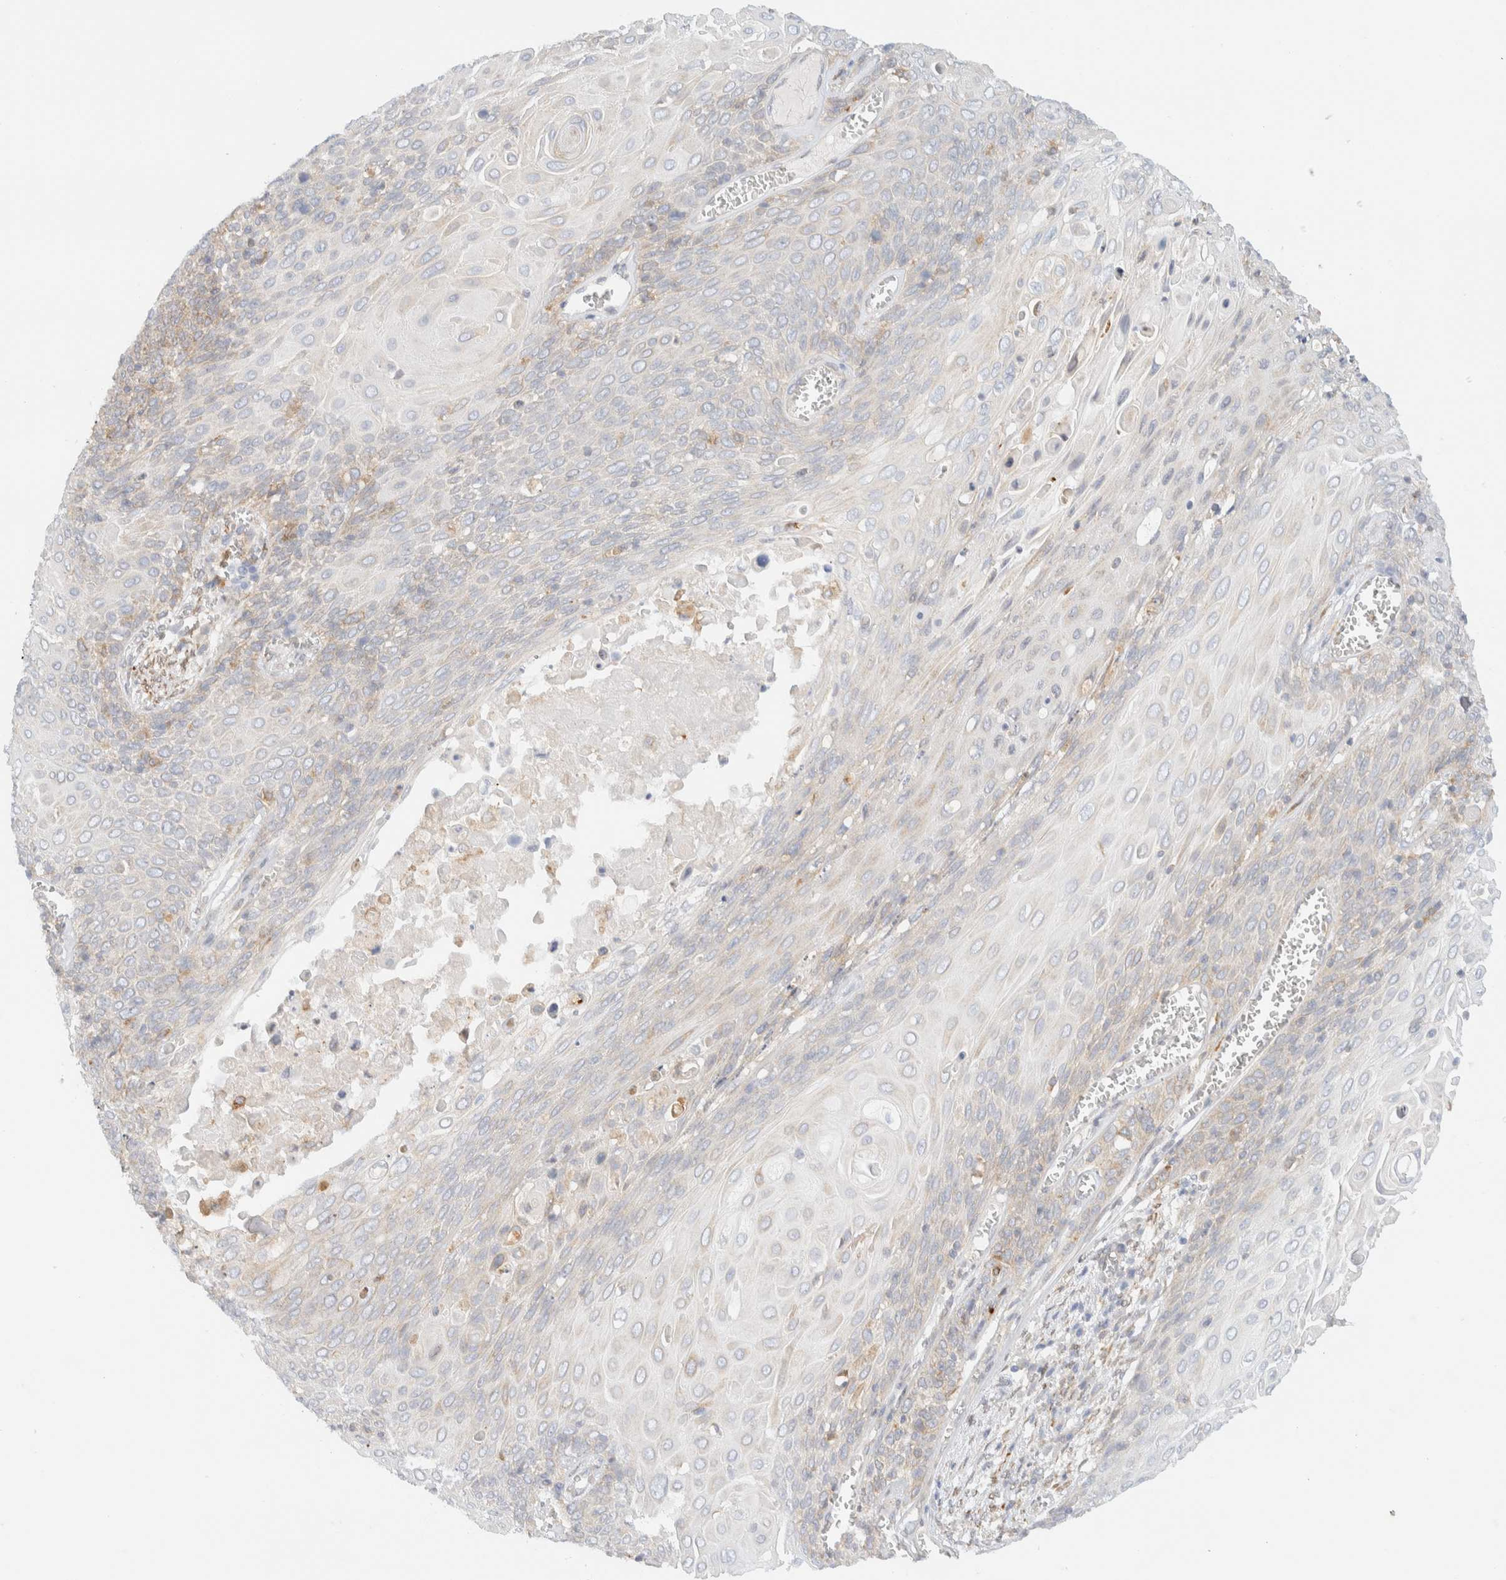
{"staining": {"intensity": "moderate", "quantity": "<25%", "location": "cytoplasmic/membranous"}, "tissue": "cervical cancer", "cell_type": "Tumor cells", "image_type": "cancer", "snomed": [{"axis": "morphology", "description": "Squamous cell carcinoma, NOS"}, {"axis": "topography", "description": "Cervix"}], "caption": "Immunohistochemistry (IHC) of human cervical cancer (squamous cell carcinoma) reveals low levels of moderate cytoplasmic/membranous positivity in about <25% of tumor cells.", "gene": "NT5C", "patient": {"sex": "female", "age": 39}}